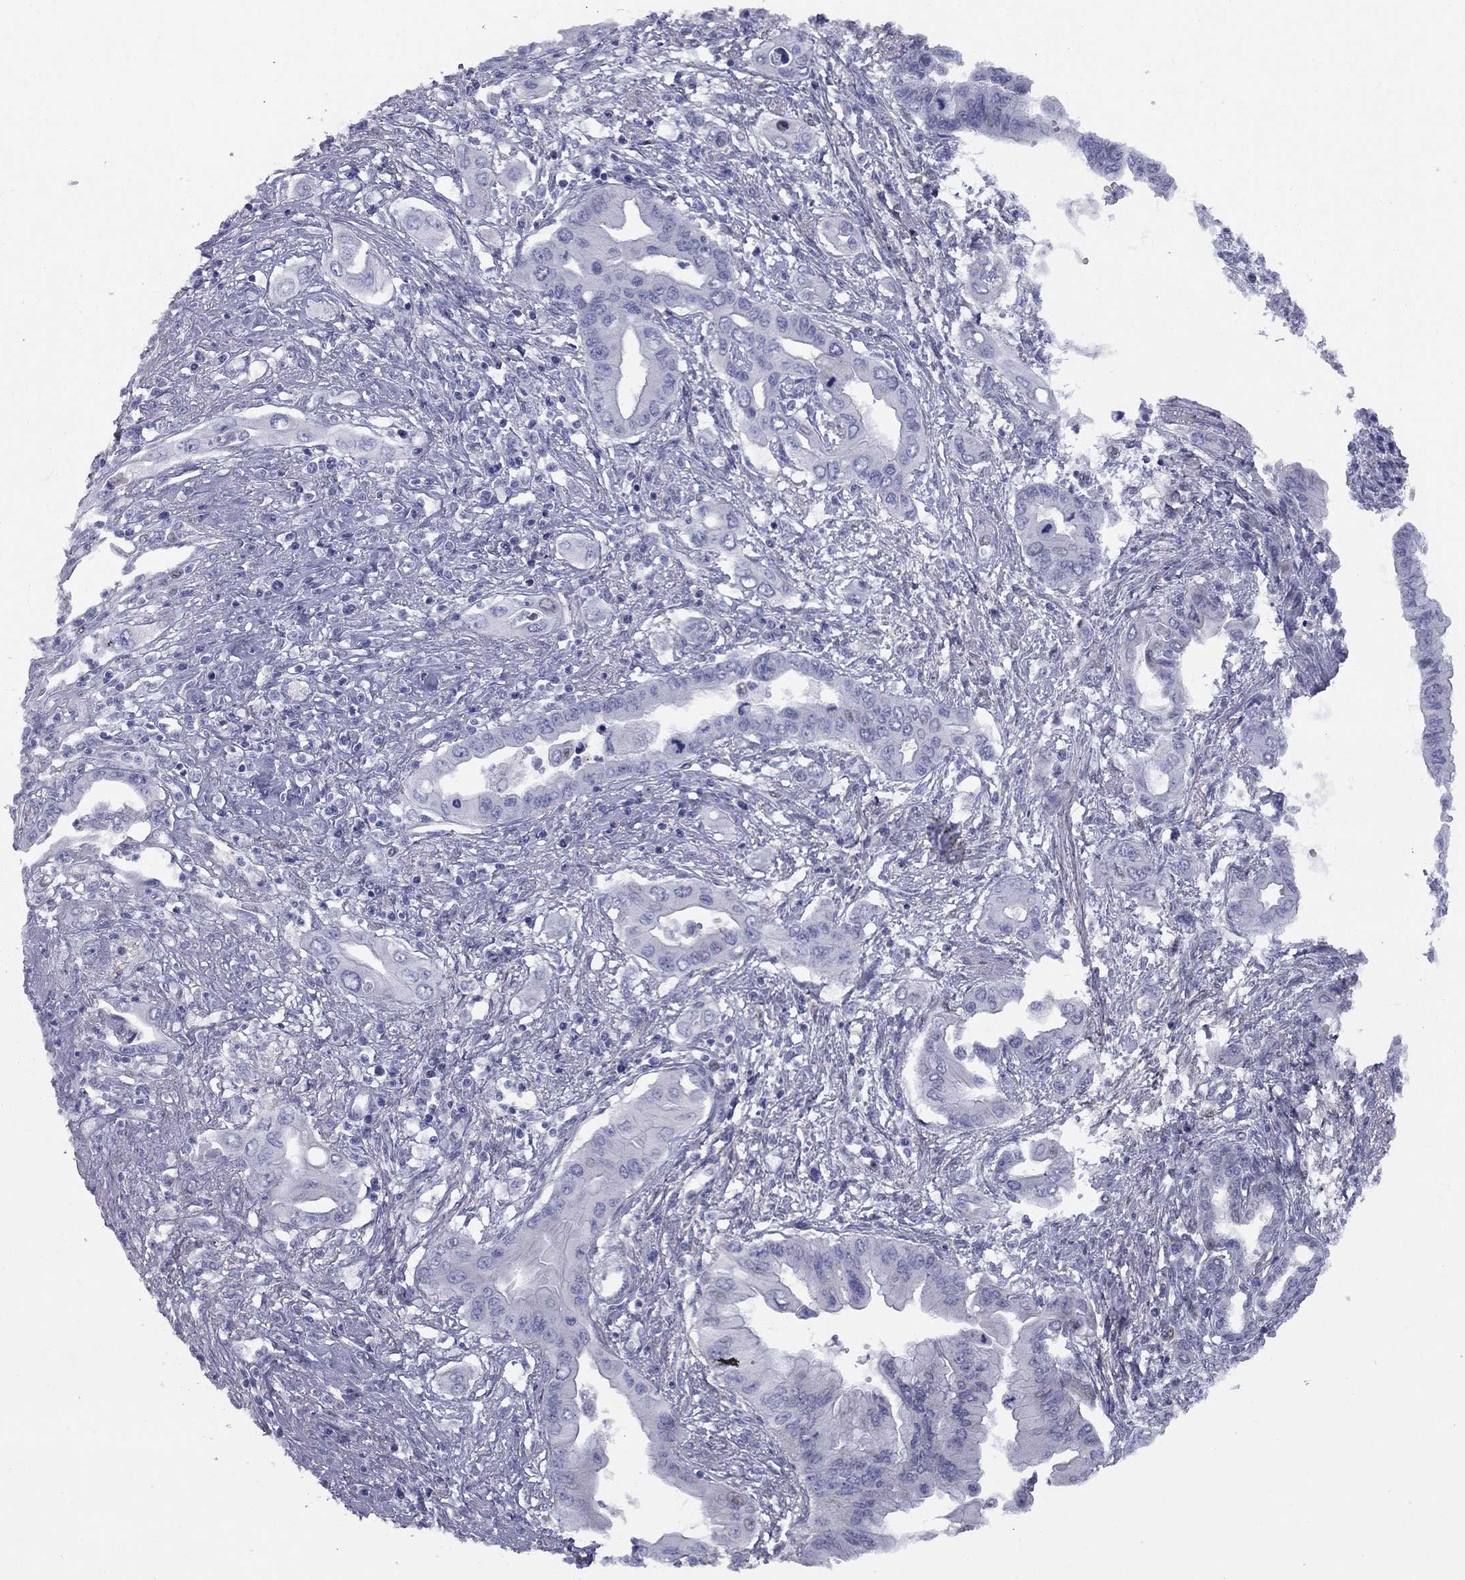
{"staining": {"intensity": "negative", "quantity": "none", "location": "none"}, "tissue": "pancreatic cancer", "cell_type": "Tumor cells", "image_type": "cancer", "snomed": [{"axis": "morphology", "description": "Adenocarcinoma, NOS"}, {"axis": "topography", "description": "Pancreas"}], "caption": "The photomicrograph demonstrates no staining of tumor cells in pancreatic cancer.", "gene": "DUSP7", "patient": {"sex": "female", "age": 62}}